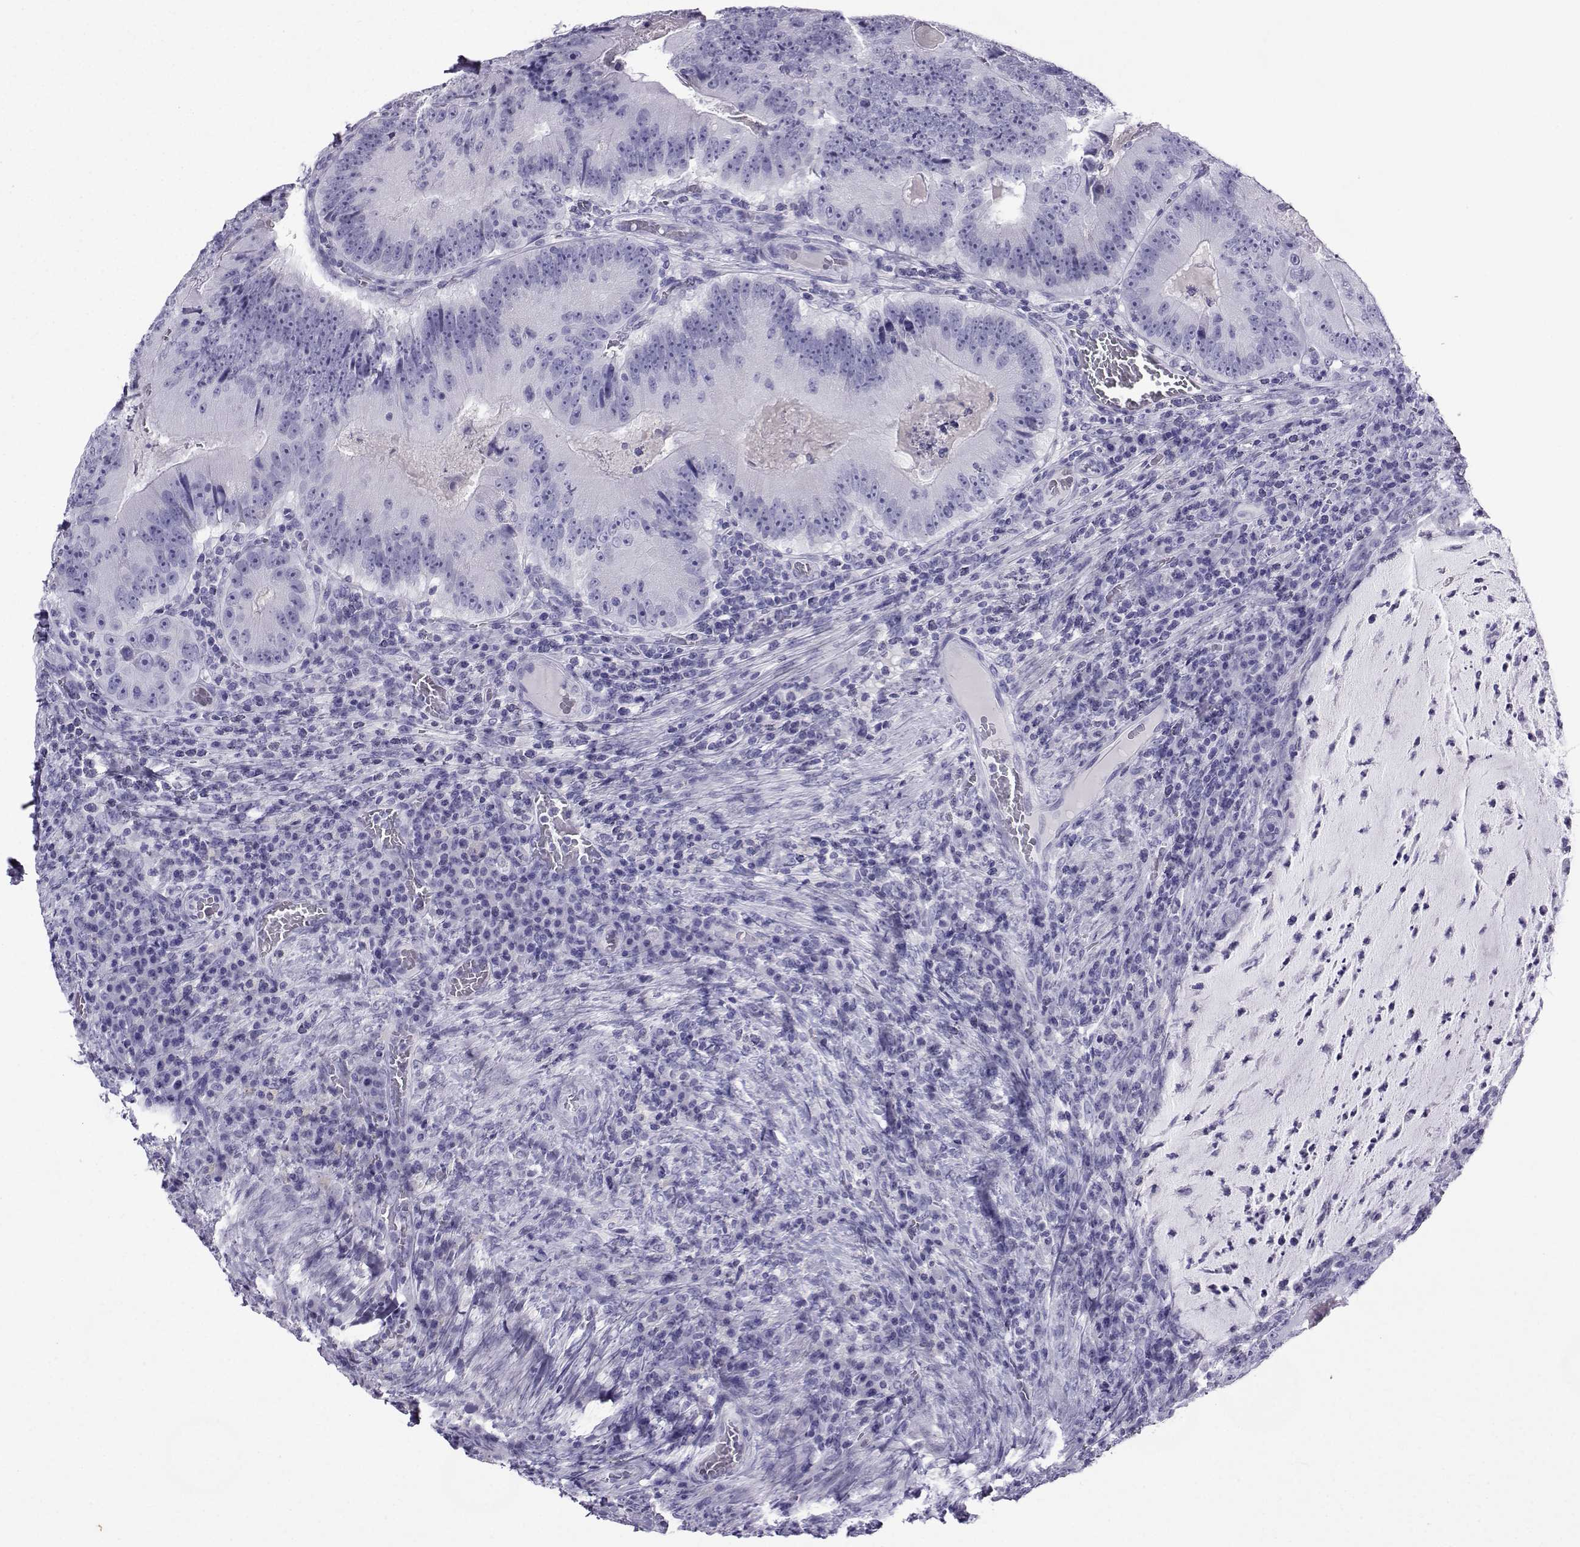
{"staining": {"intensity": "negative", "quantity": "none", "location": "none"}, "tissue": "colorectal cancer", "cell_type": "Tumor cells", "image_type": "cancer", "snomed": [{"axis": "morphology", "description": "Adenocarcinoma, NOS"}, {"axis": "topography", "description": "Colon"}], "caption": "A high-resolution micrograph shows immunohistochemistry staining of adenocarcinoma (colorectal), which demonstrates no significant staining in tumor cells.", "gene": "CRYBB1", "patient": {"sex": "female", "age": 86}}